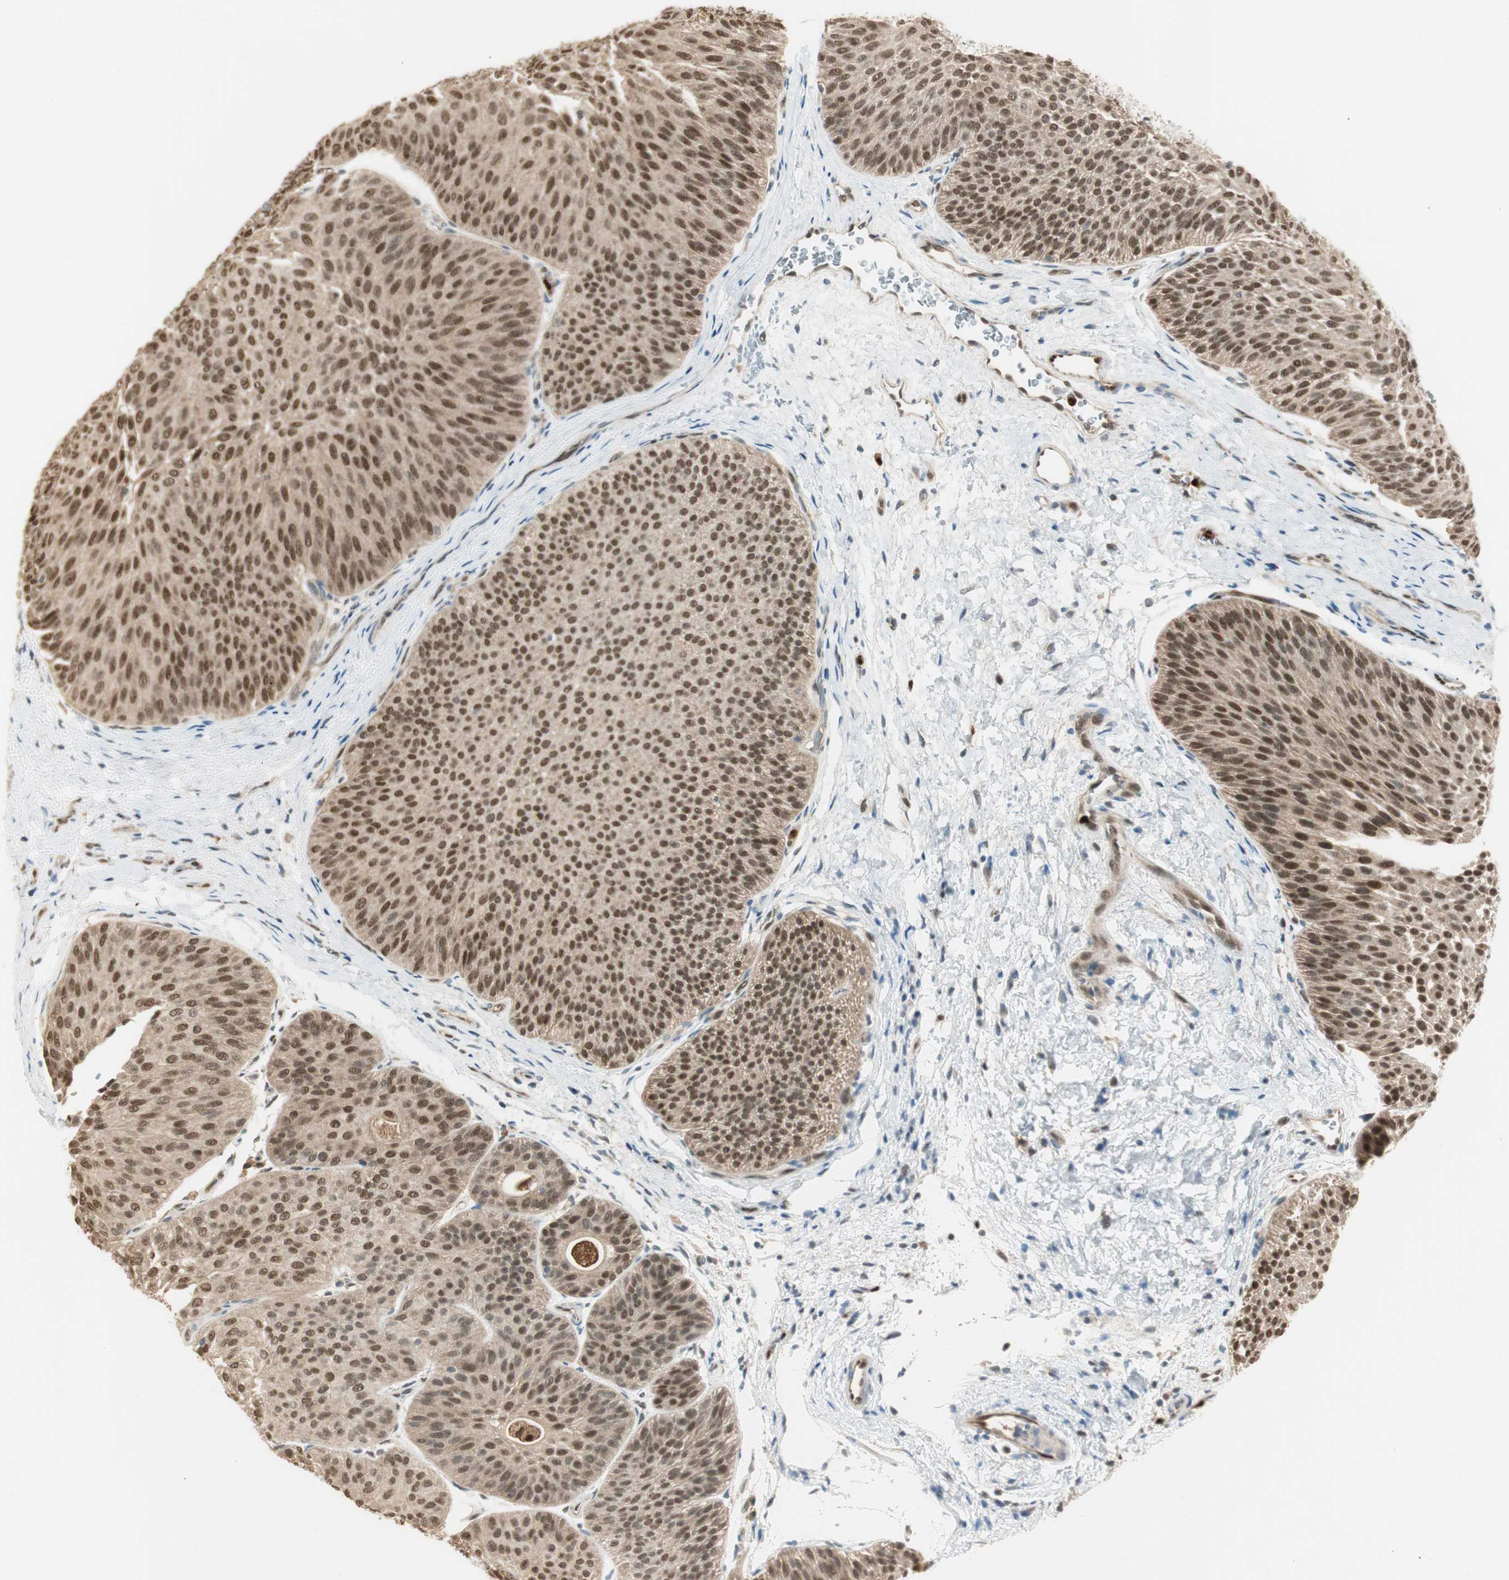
{"staining": {"intensity": "moderate", "quantity": ">75%", "location": "nuclear"}, "tissue": "urothelial cancer", "cell_type": "Tumor cells", "image_type": "cancer", "snomed": [{"axis": "morphology", "description": "Urothelial carcinoma, Low grade"}, {"axis": "topography", "description": "Urinary bladder"}], "caption": "Immunohistochemical staining of human urothelial cancer reveals medium levels of moderate nuclear staining in approximately >75% of tumor cells.", "gene": "LTA4H", "patient": {"sex": "female", "age": 60}}